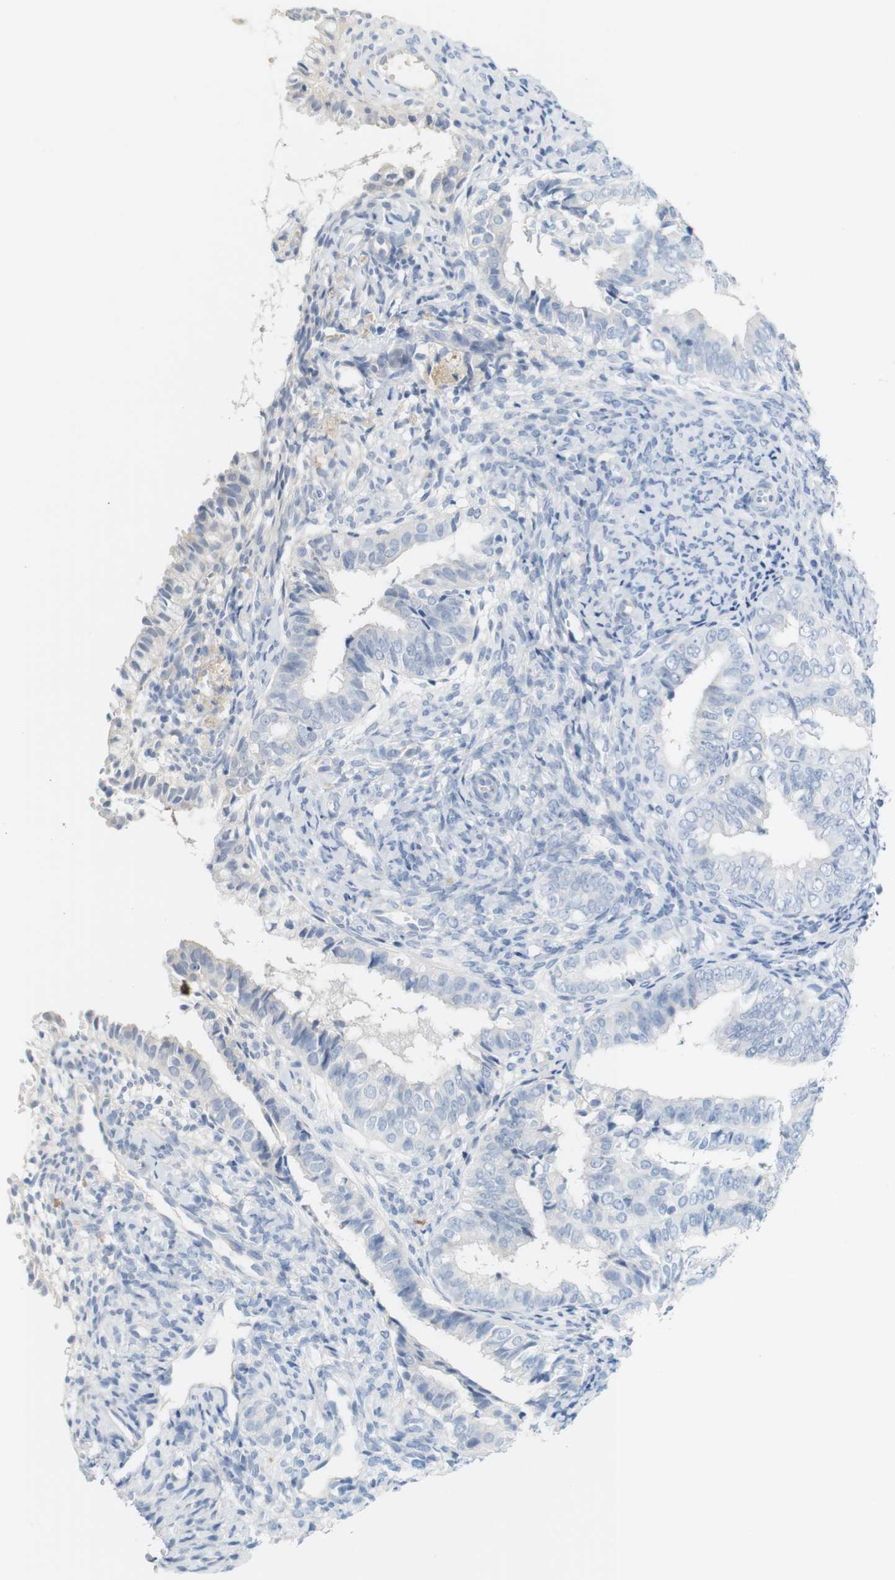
{"staining": {"intensity": "negative", "quantity": "none", "location": "none"}, "tissue": "endometrial cancer", "cell_type": "Tumor cells", "image_type": "cancer", "snomed": [{"axis": "morphology", "description": "Adenocarcinoma, NOS"}, {"axis": "topography", "description": "Endometrium"}], "caption": "Histopathology image shows no protein expression in tumor cells of endometrial cancer (adenocarcinoma) tissue. (DAB (3,3'-diaminobenzidine) IHC, high magnification).", "gene": "RGS9", "patient": {"sex": "female", "age": 63}}